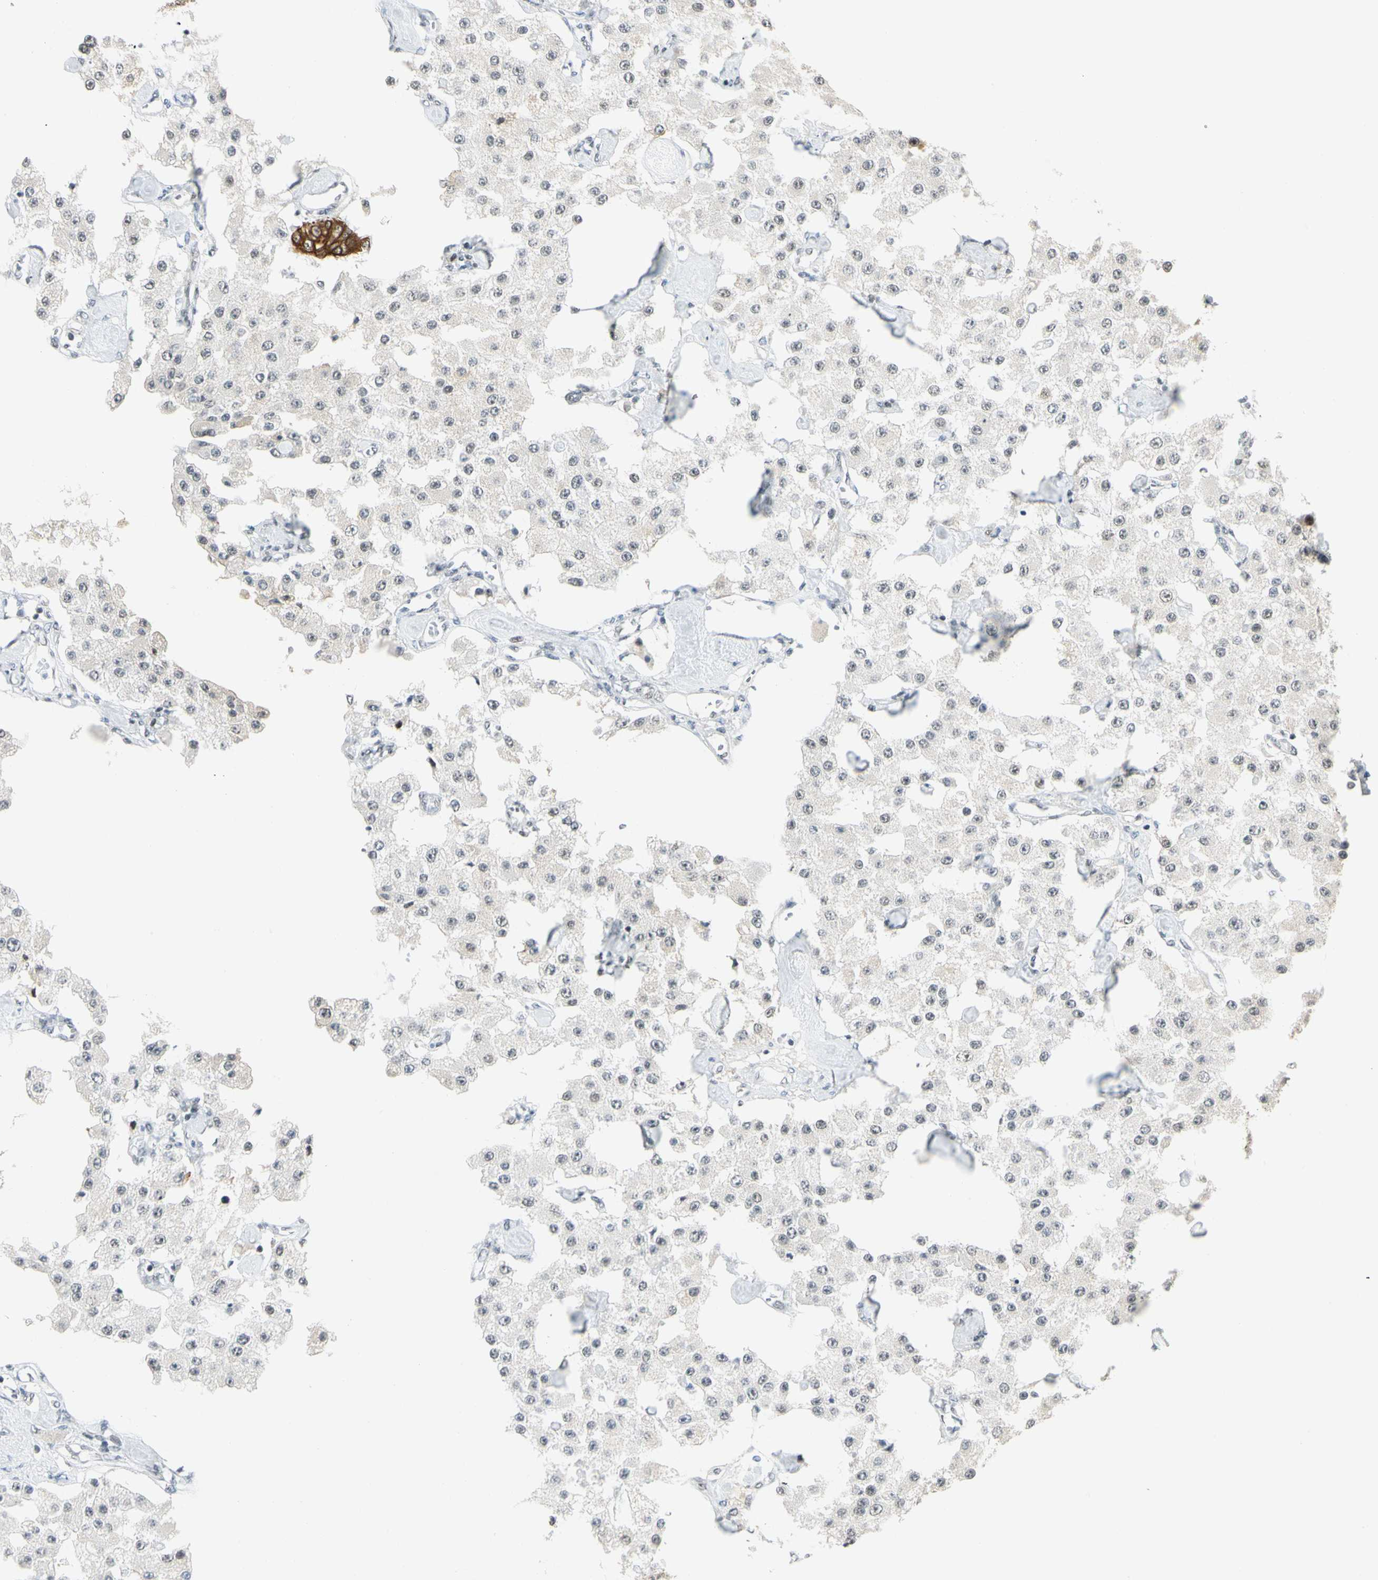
{"staining": {"intensity": "negative", "quantity": "none", "location": "none"}, "tissue": "carcinoid", "cell_type": "Tumor cells", "image_type": "cancer", "snomed": [{"axis": "morphology", "description": "Carcinoid, malignant, NOS"}, {"axis": "topography", "description": "Pancreas"}], "caption": "Tumor cells are negative for protein expression in human malignant carcinoid.", "gene": "NELFE", "patient": {"sex": "male", "age": 41}}